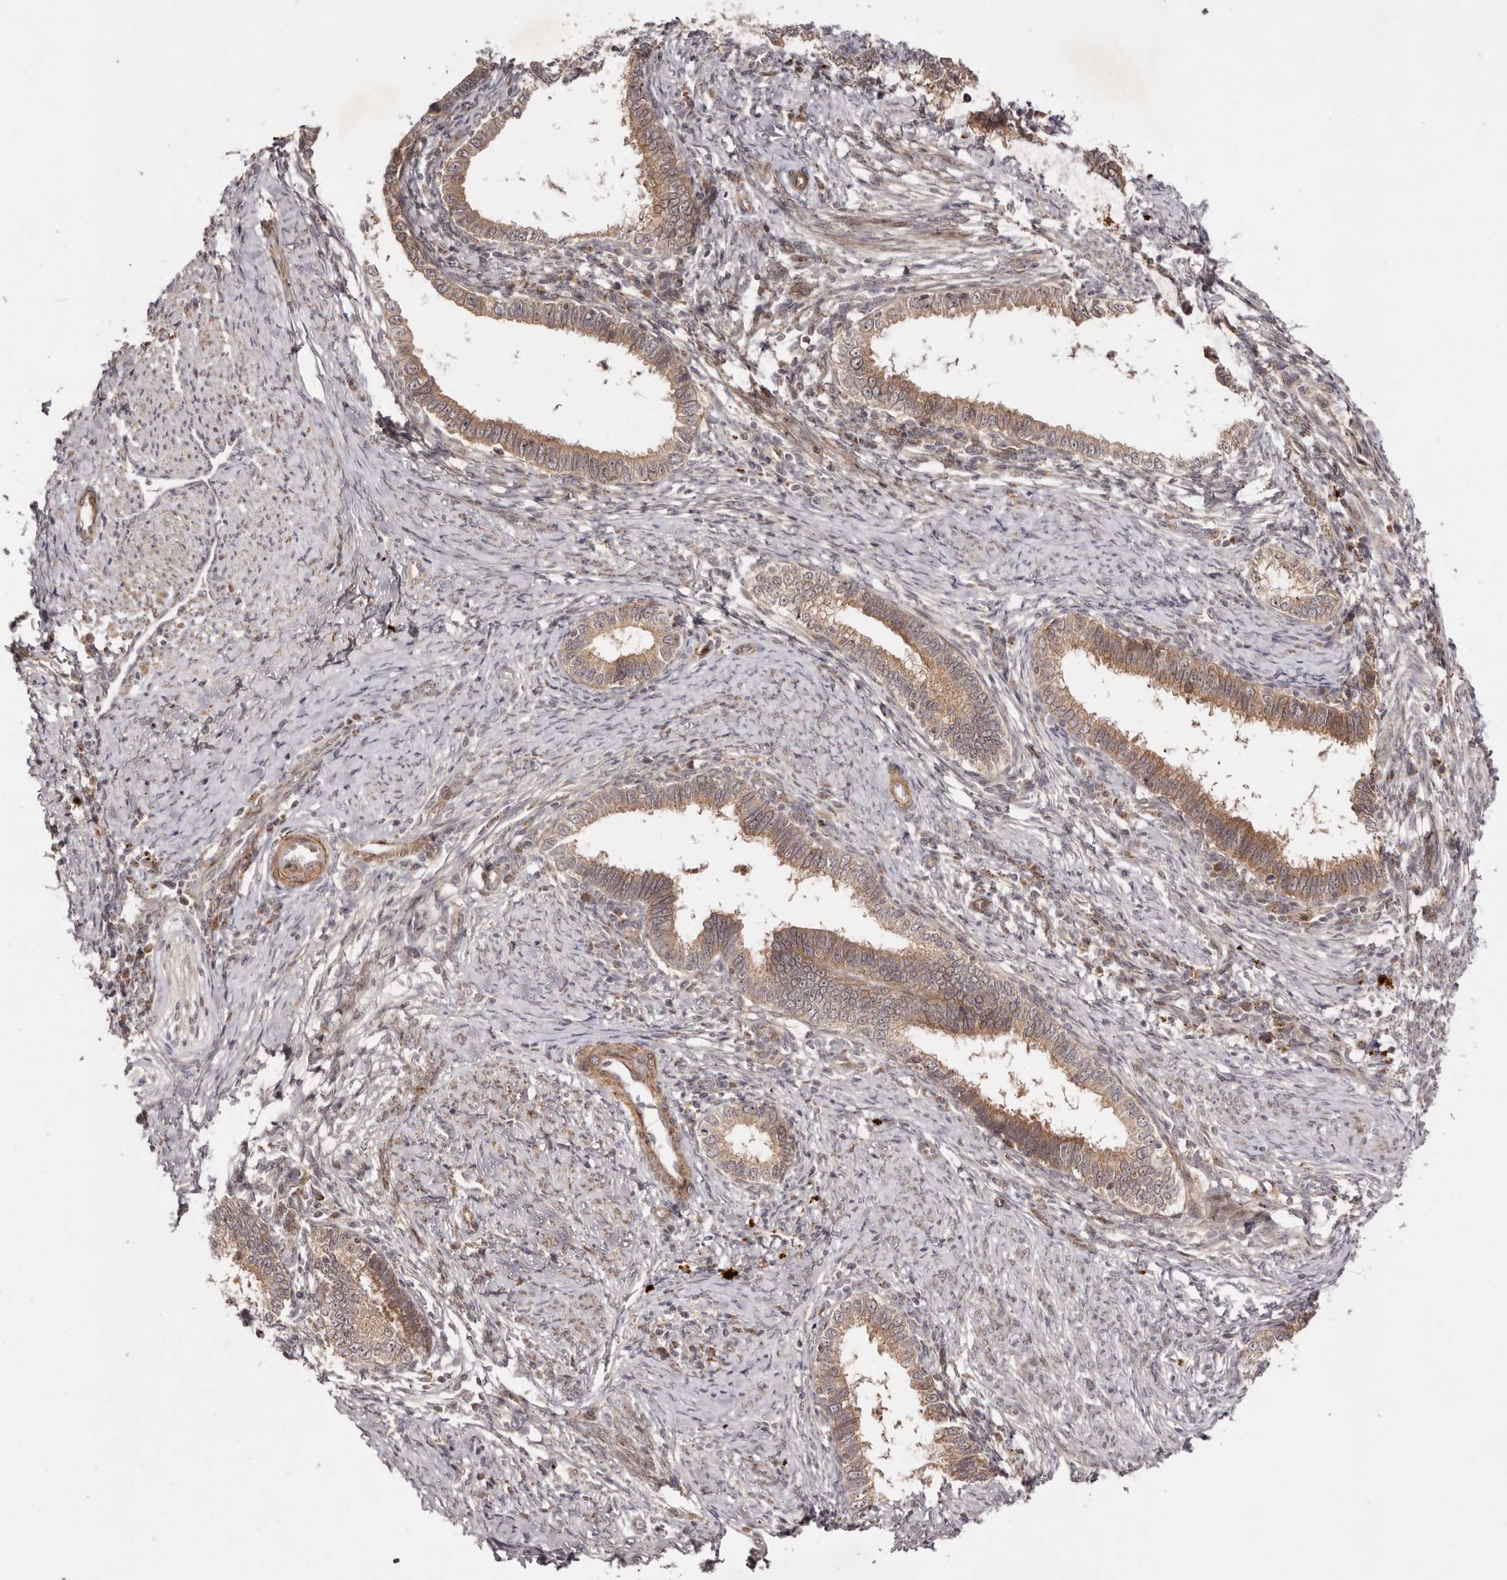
{"staining": {"intensity": "moderate", "quantity": ">75%", "location": "cytoplasmic/membranous"}, "tissue": "cervical cancer", "cell_type": "Tumor cells", "image_type": "cancer", "snomed": [{"axis": "morphology", "description": "Adenocarcinoma, NOS"}, {"axis": "topography", "description": "Cervix"}], "caption": "Tumor cells display medium levels of moderate cytoplasmic/membranous positivity in about >75% of cells in human cervical adenocarcinoma. (brown staining indicates protein expression, while blue staining denotes nuclei).", "gene": "MICAL2", "patient": {"sex": "female", "age": 36}}